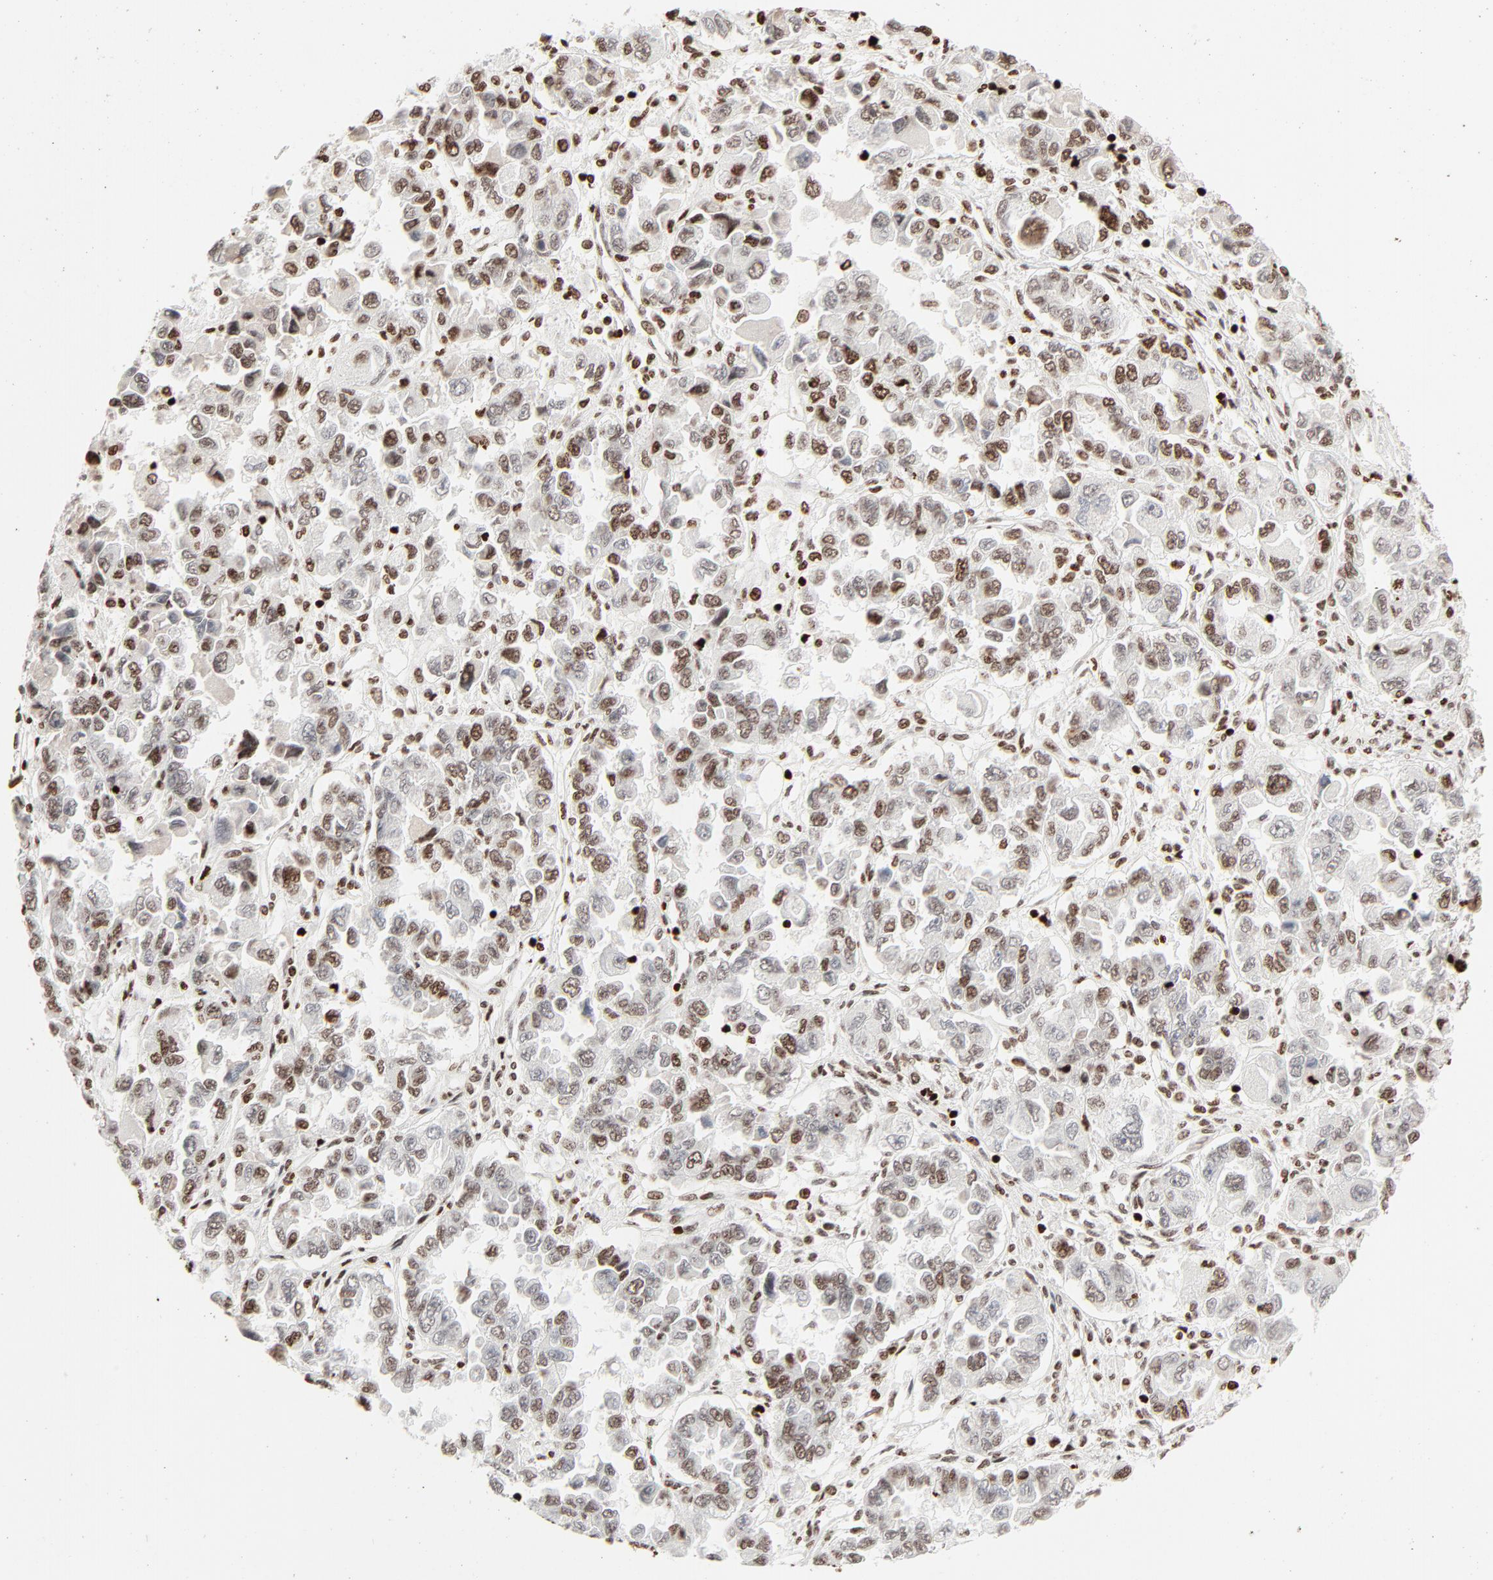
{"staining": {"intensity": "moderate", "quantity": "25%-75%", "location": "nuclear"}, "tissue": "ovarian cancer", "cell_type": "Tumor cells", "image_type": "cancer", "snomed": [{"axis": "morphology", "description": "Cystadenocarcinoma, serous, NOS"}, {"axis": "topography", "description": "Ovary"}], "caption": "An immunohistochemistry photomicrograph of neoplastic tissue is shown. Protein staining in brown shows moderate nuclear positivity in ovarian serous cystadenocarcinoma within tumor cells.", "gene": "HMGB2", "patient": {"sex": "female", "age": 84}}